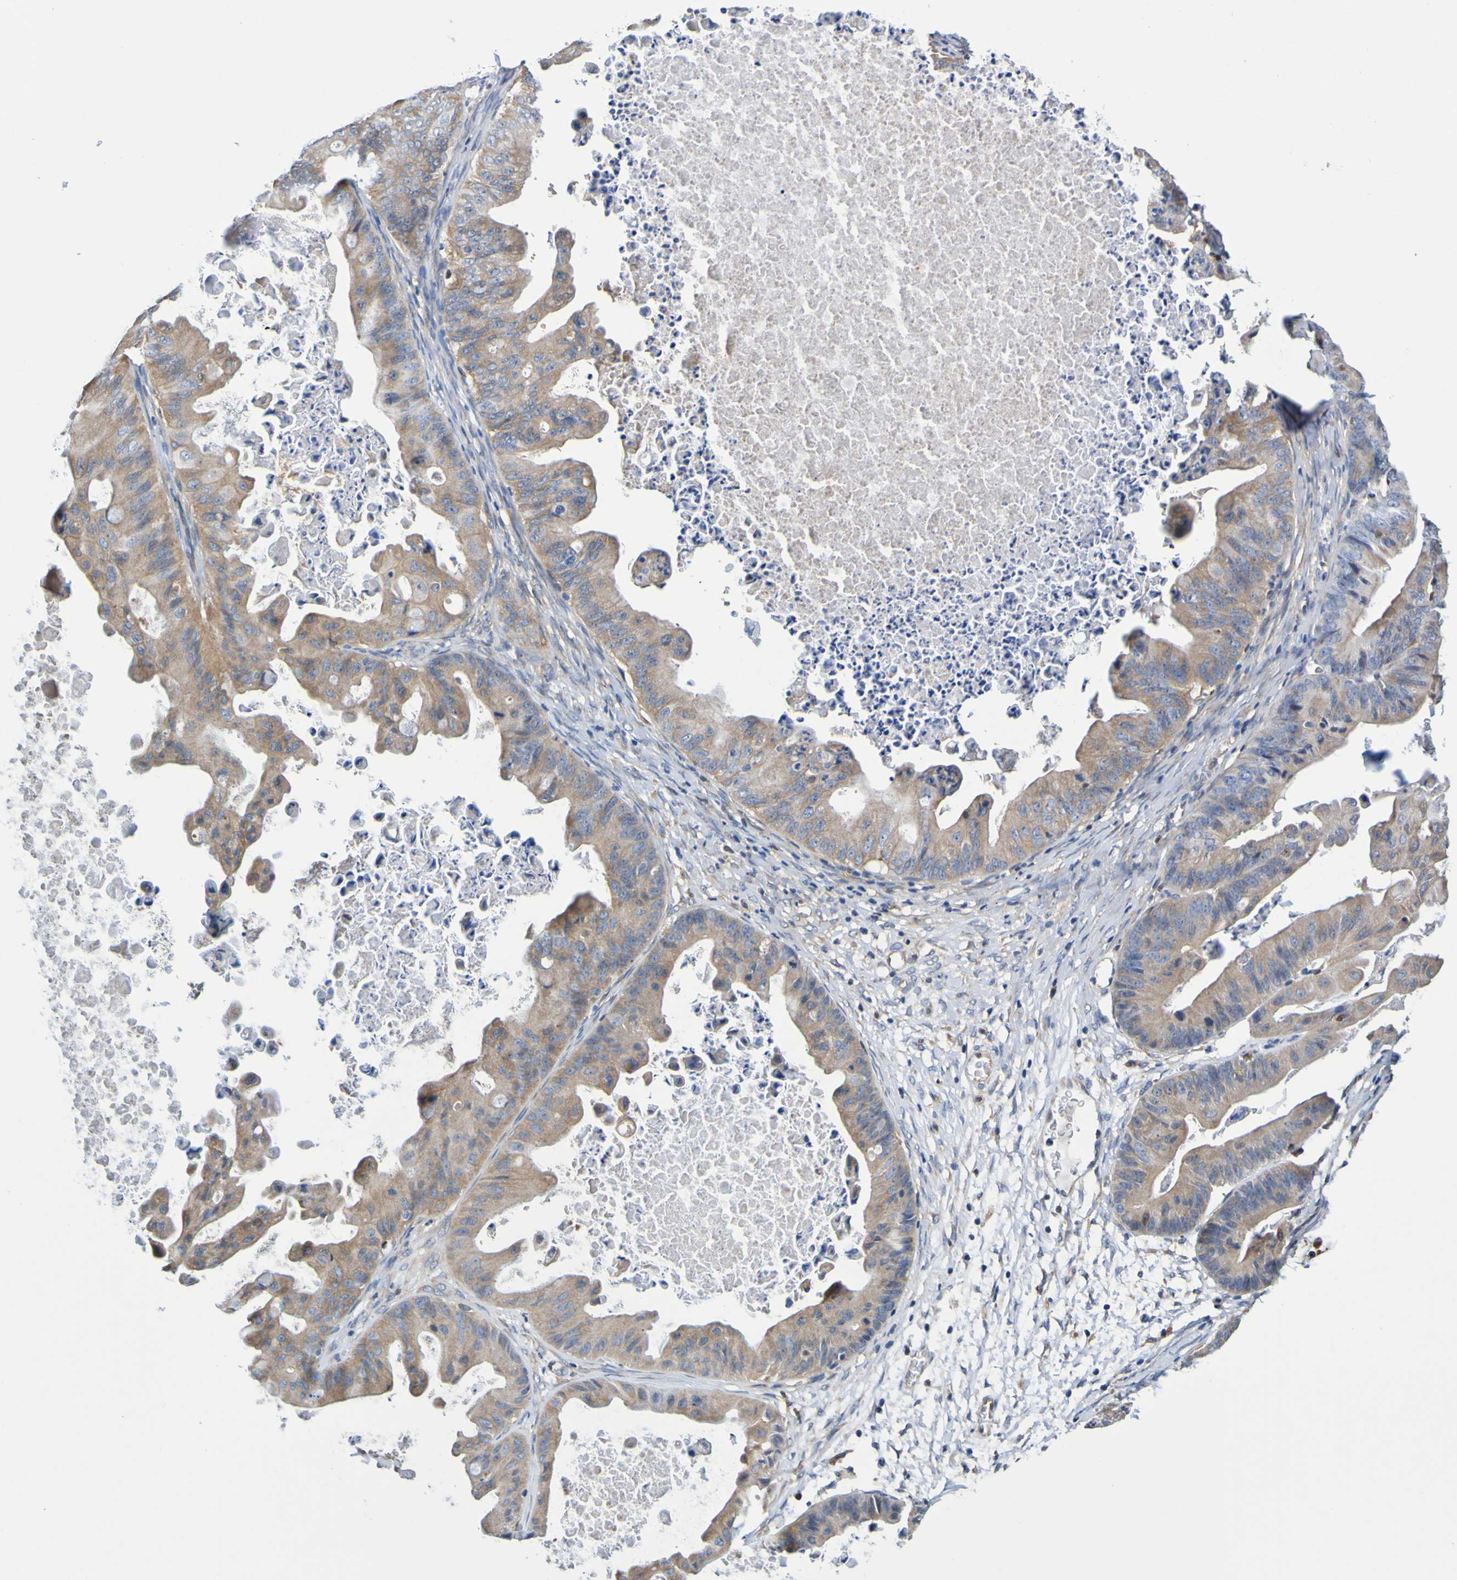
{"staining": {"intensity": "moderate", "quantity": ">75%", "location": "cytoplasmic/membranous"}, "tissue": "ovarian cancer", "cell_type": "Tumor cells", "image_type": "cancer", "snomed": [{"axis": "morphology", "description": "Cystadenocarcinoma, mucinous, NOS"}, {"axis": "topography", "description": "Ovary"}], "caption": "DAB (3,3'-diaminobenzidine) immunohistochemical staining of mucinous cystadenocarcinoma (ovarian) displays moderate cytoplasmic/membranous protein positivity in approximately >75% of tumor cells. (DAB = brown stain, brightfield microscopy at high magnification).", "gene": "METAP2", "patient": {"sex": "female", "age": 37}}